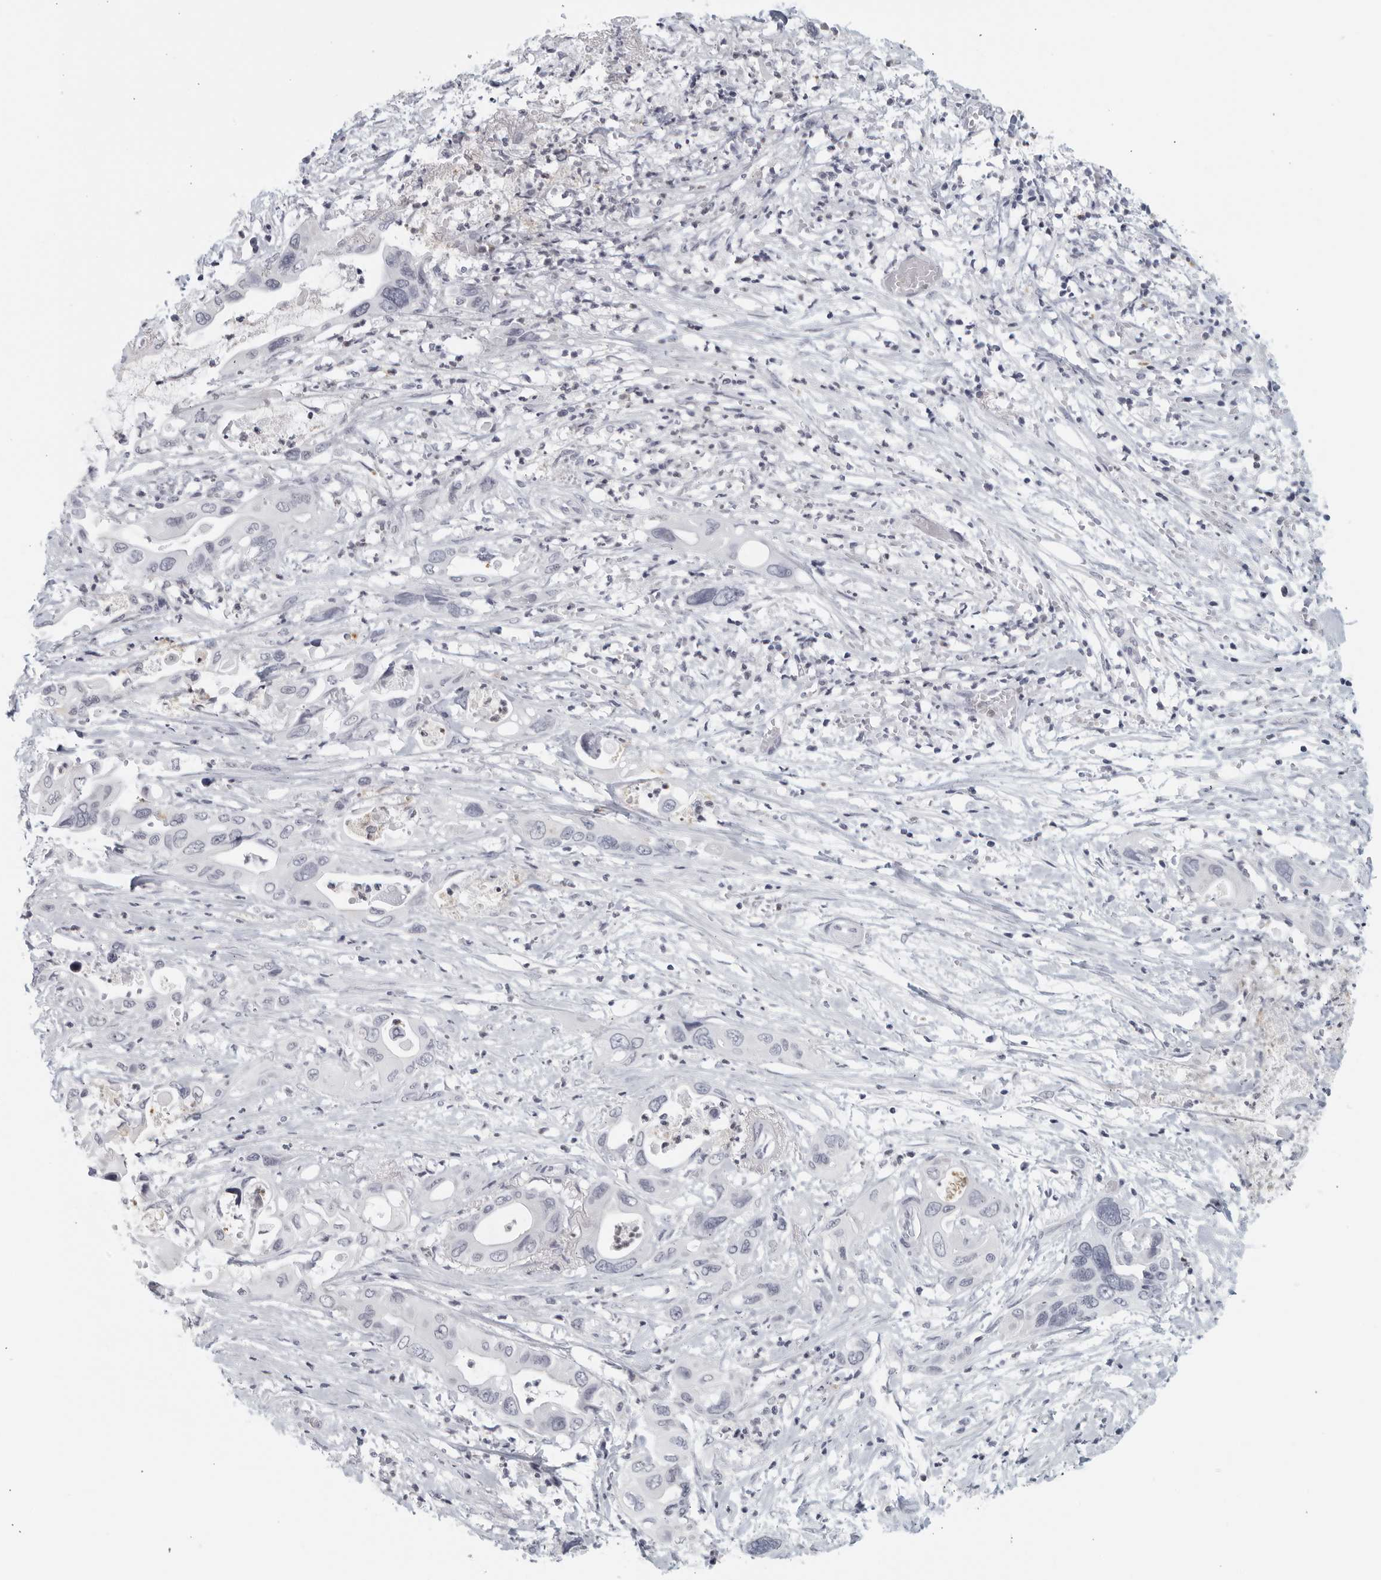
{"staining": {"intensity": "negative", "quantity": "none", "location": "none"}, "tissue": "pancreatic cancer", "cell_type": "Tumor cells", "image_type": "cancer", "snomed": [{"axis": "morphology", "description": "Adenocarcinoma, NOS"}, {"axis": "topography", "description": "Pancreas"}], "caption": "Immunohistochemical staining of pancreatic cancer (adenocarcinoma) shows no significant staining in tumor cells.", "gene": "KLK7", "patient": {"sex": "male", "age": 66}}